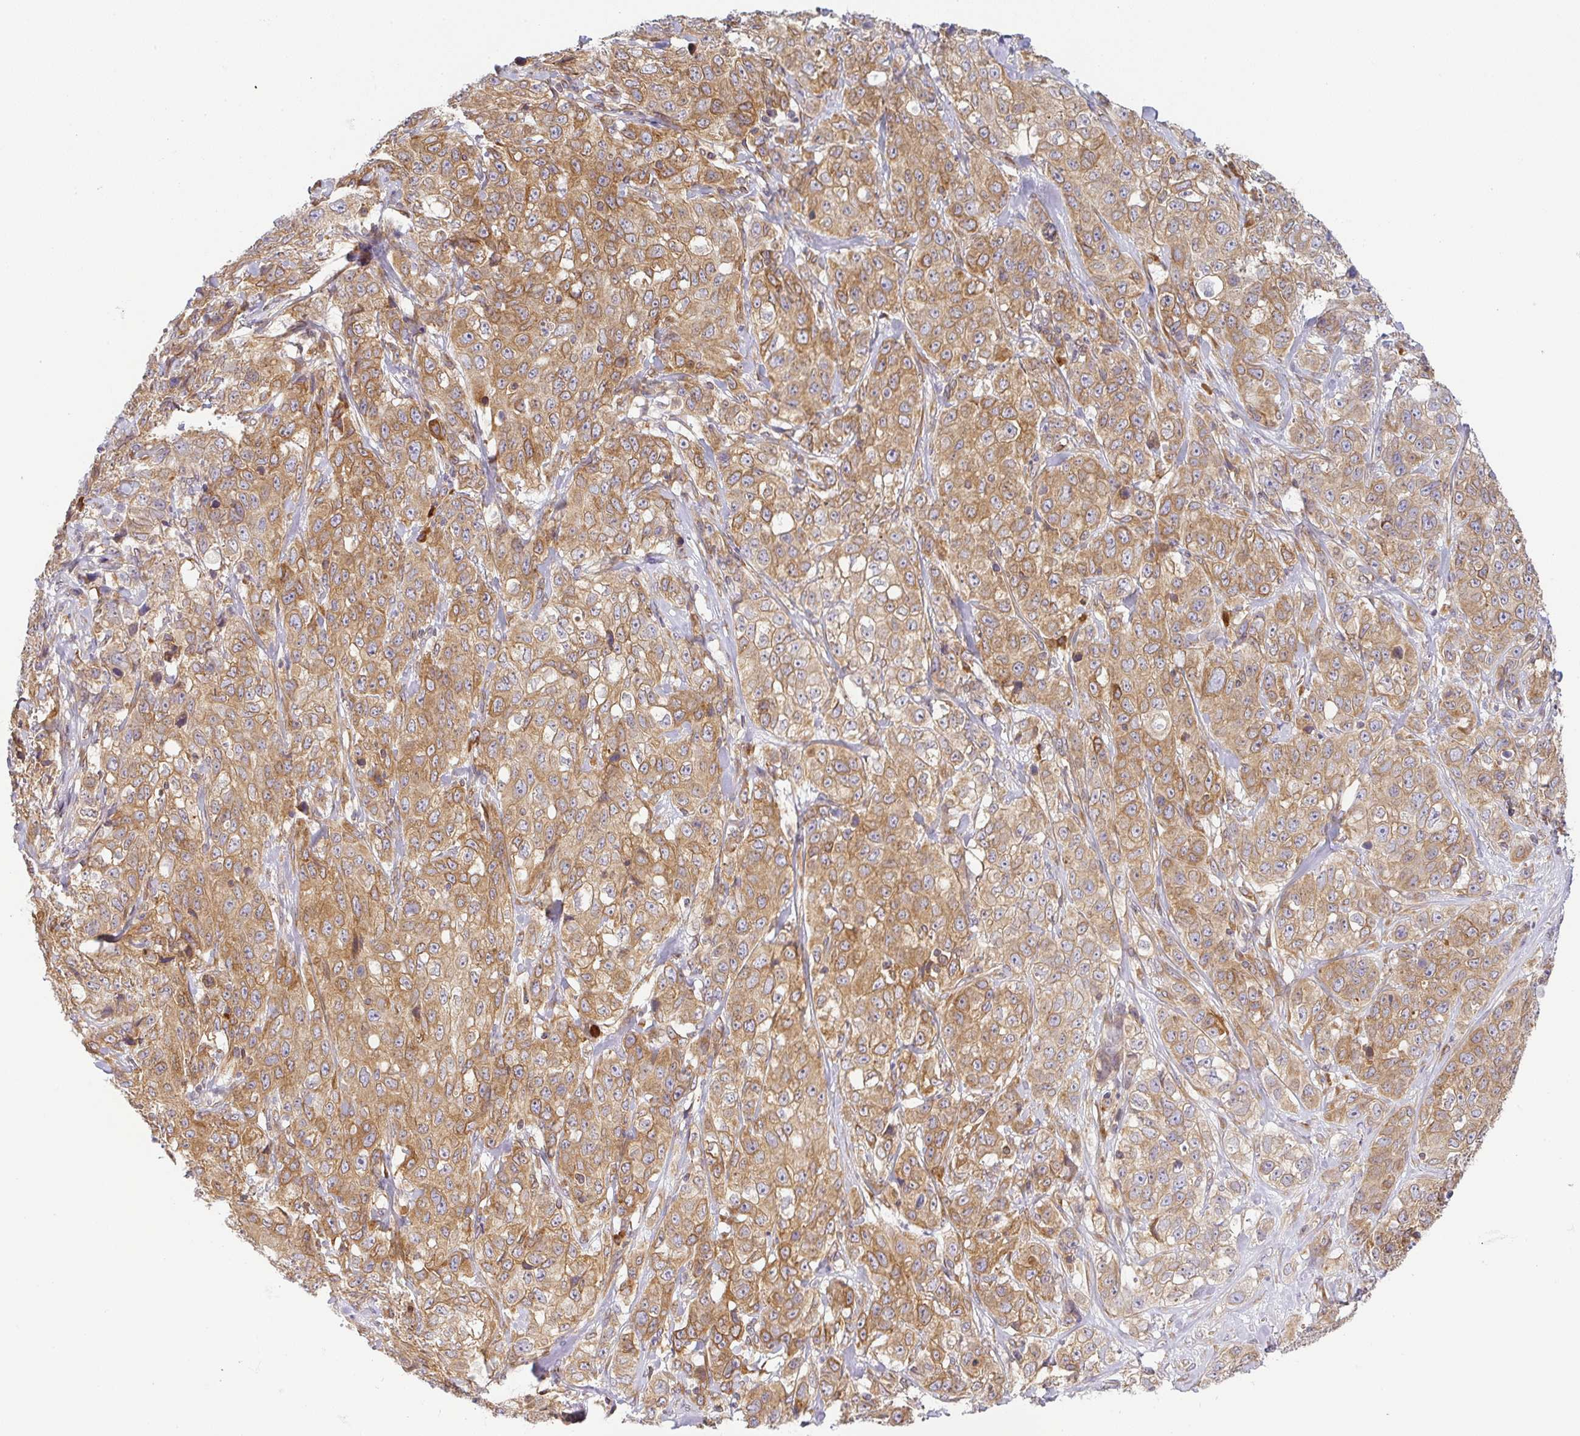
{"staining": {"intensity": "moderate", "quantity": ">75%", "location": "cytoplasmic/membranous"}, "tissue": "stomach cancer", "cell_type": "Tumor cells", "image_type": "cancer", "snomed": [{"axis": "morphology", "description": "Adenocarcinoma, NOS"}, {"axis": "topography", "description": "Stomach"}], "caption": "Immunohistochemical staining of human adenocarcinoma (stomach) reveals moderate cytoplasmic/membranous protein positivity in approximately >75% of tumor cells.", "gene": "DERL2", "patient": {"sex": "male", "age": 48}}